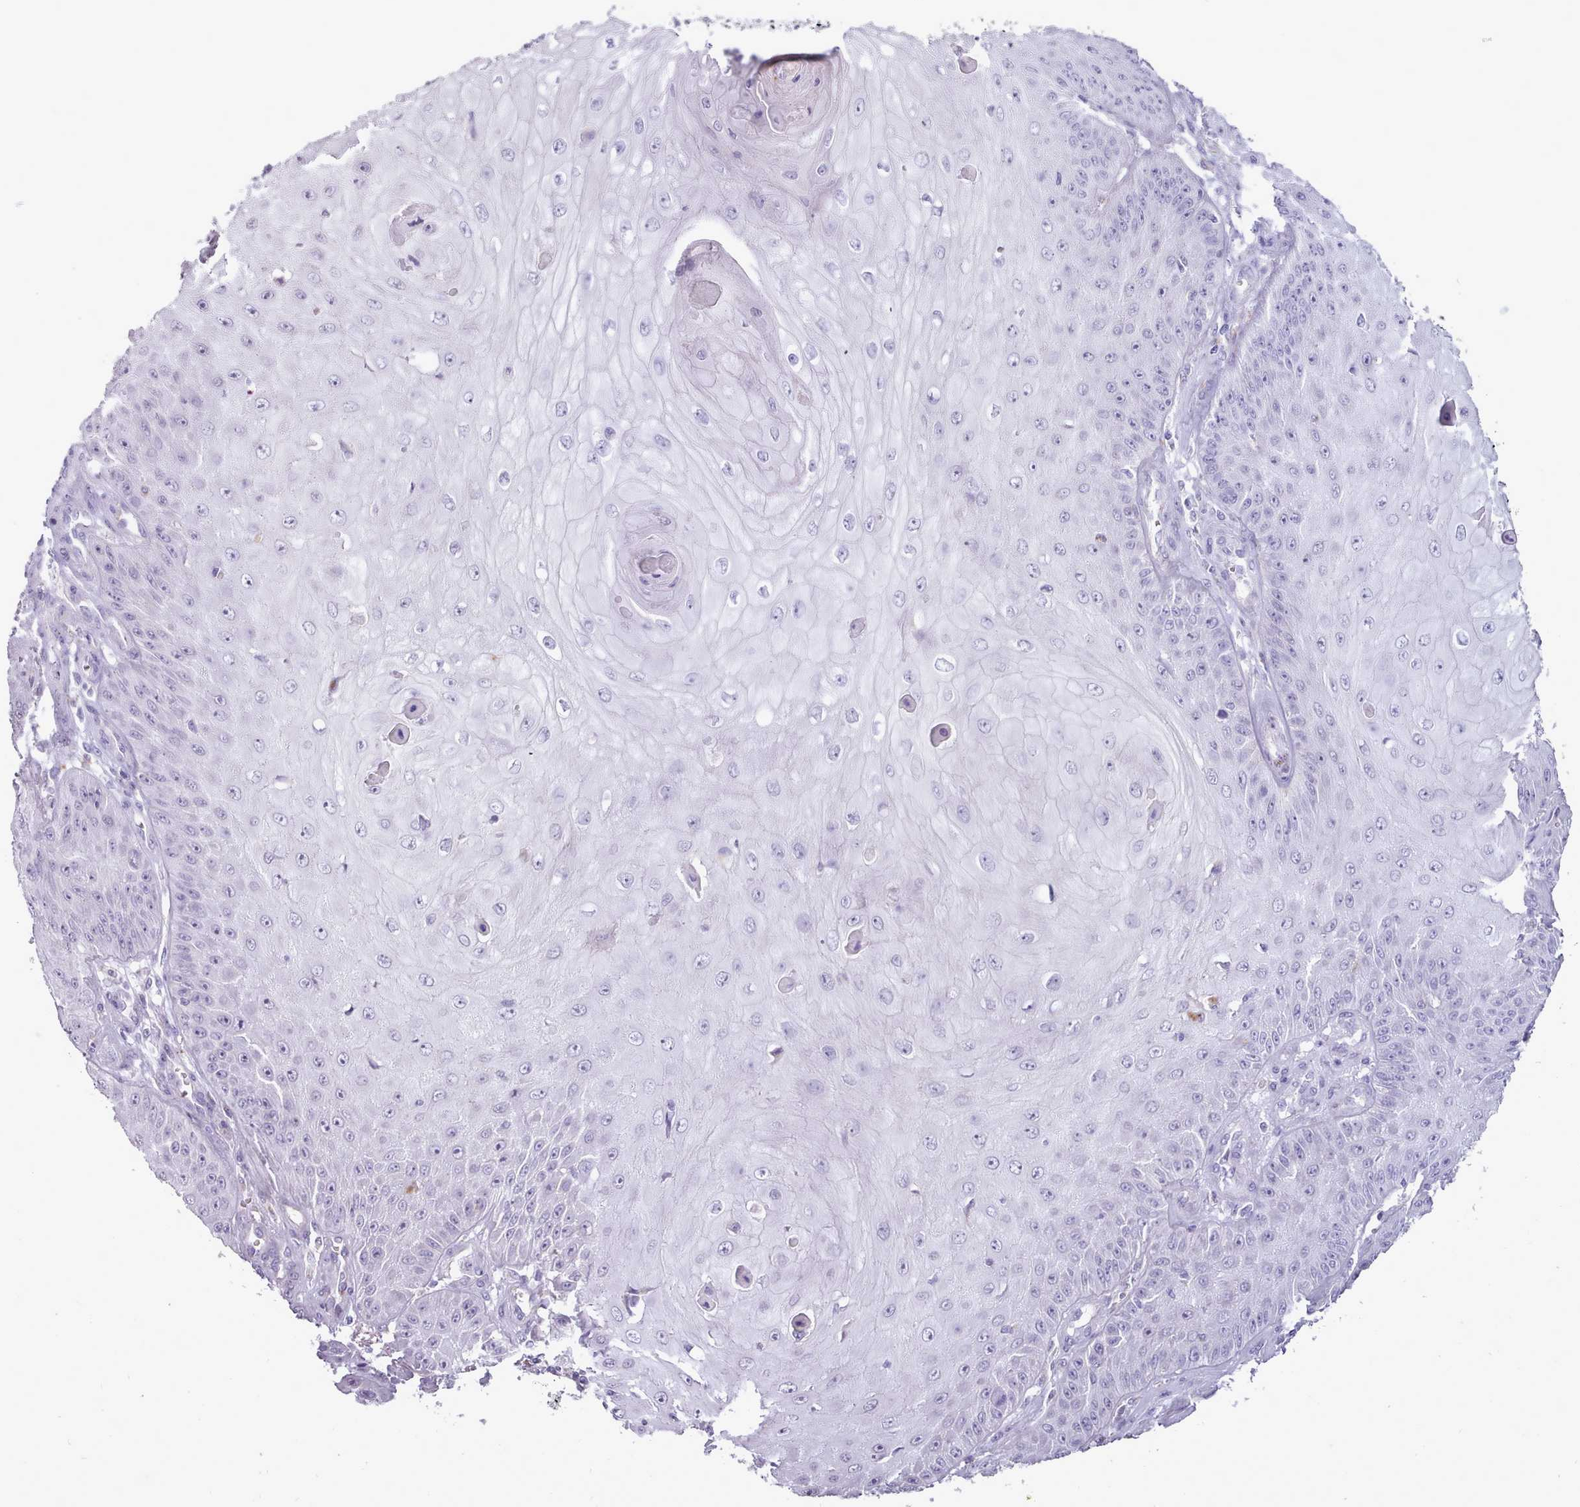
{"staining": {"intensity": "negative", "quantity": "none", "location": "none"}, "tissue": "skin cancer", "cell_type": "Tumor cells", "image_type": "cancer", "snomed": [{"axis": "morphology", "description": "Squamous cell carcinoma, NOS"}, {"axis": "topography", "description": "Skin"}], "caption": "Tumor cells are negative for protein expression in human squamous cell carcinoma (skin).", "gene": "ATRAID", "patient": {"sex": "male", "age": 70}}